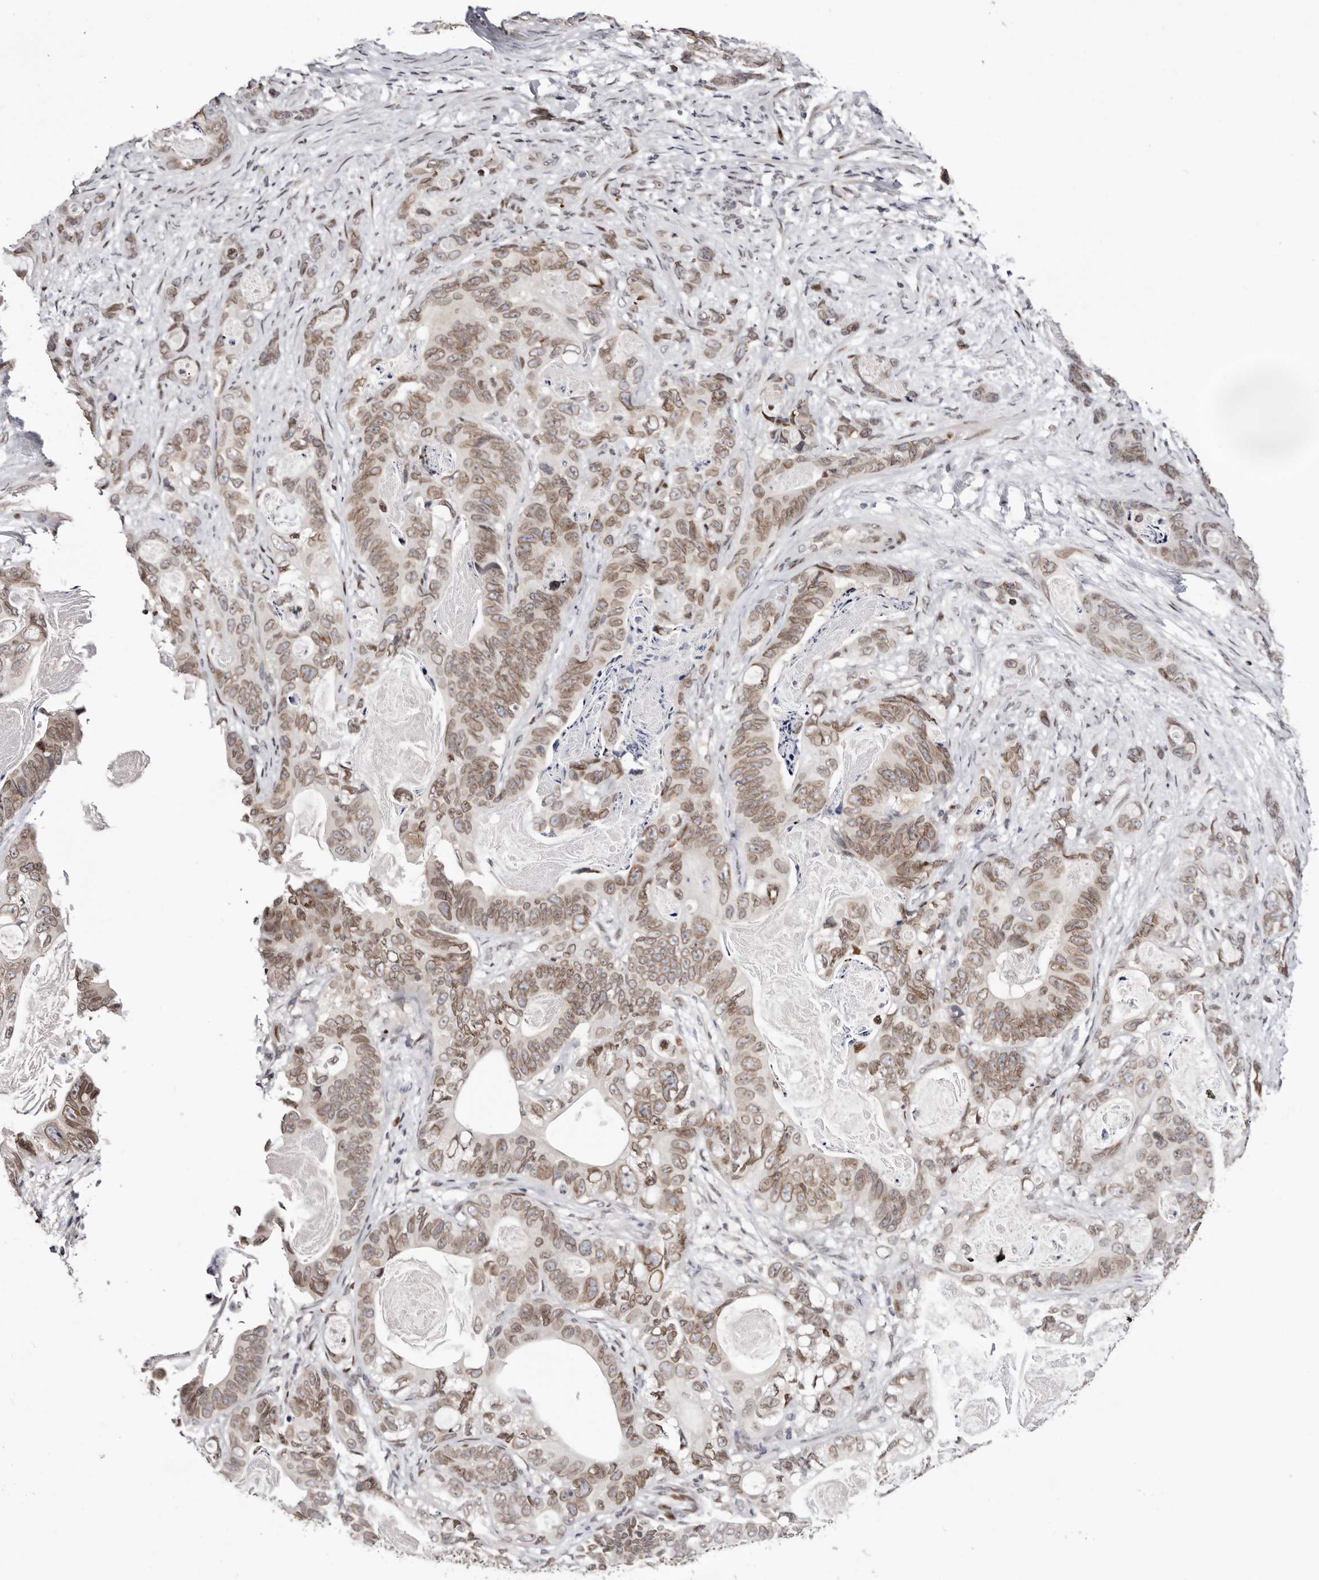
{"staining": {"intensity": "moderate", "quantity": ">75%", "location": "cytoplasmic/membranous,nuclear"}, "tissue": "stomach cancer", "cell_type": "Tumor cells", "image_type": "cancer", "snomed": [{"axis": "morphology", "description": "Normal tissue, NOS"}, {"axis": "morphology", "description": "Adenocarcinoma, NOS"}, {"axis": "topography", "description": "Stomach"}], "caption": "A brown stain labels moderate cytoplasmic/membranous and nuclear staining of a protein in stomach adenocarcinoma tumor cells. (DAB IHC, brown staining for protein, blue staining for nuclei).", "gene": "NUP153", "patient": {"sex": "female", "age": 89}}